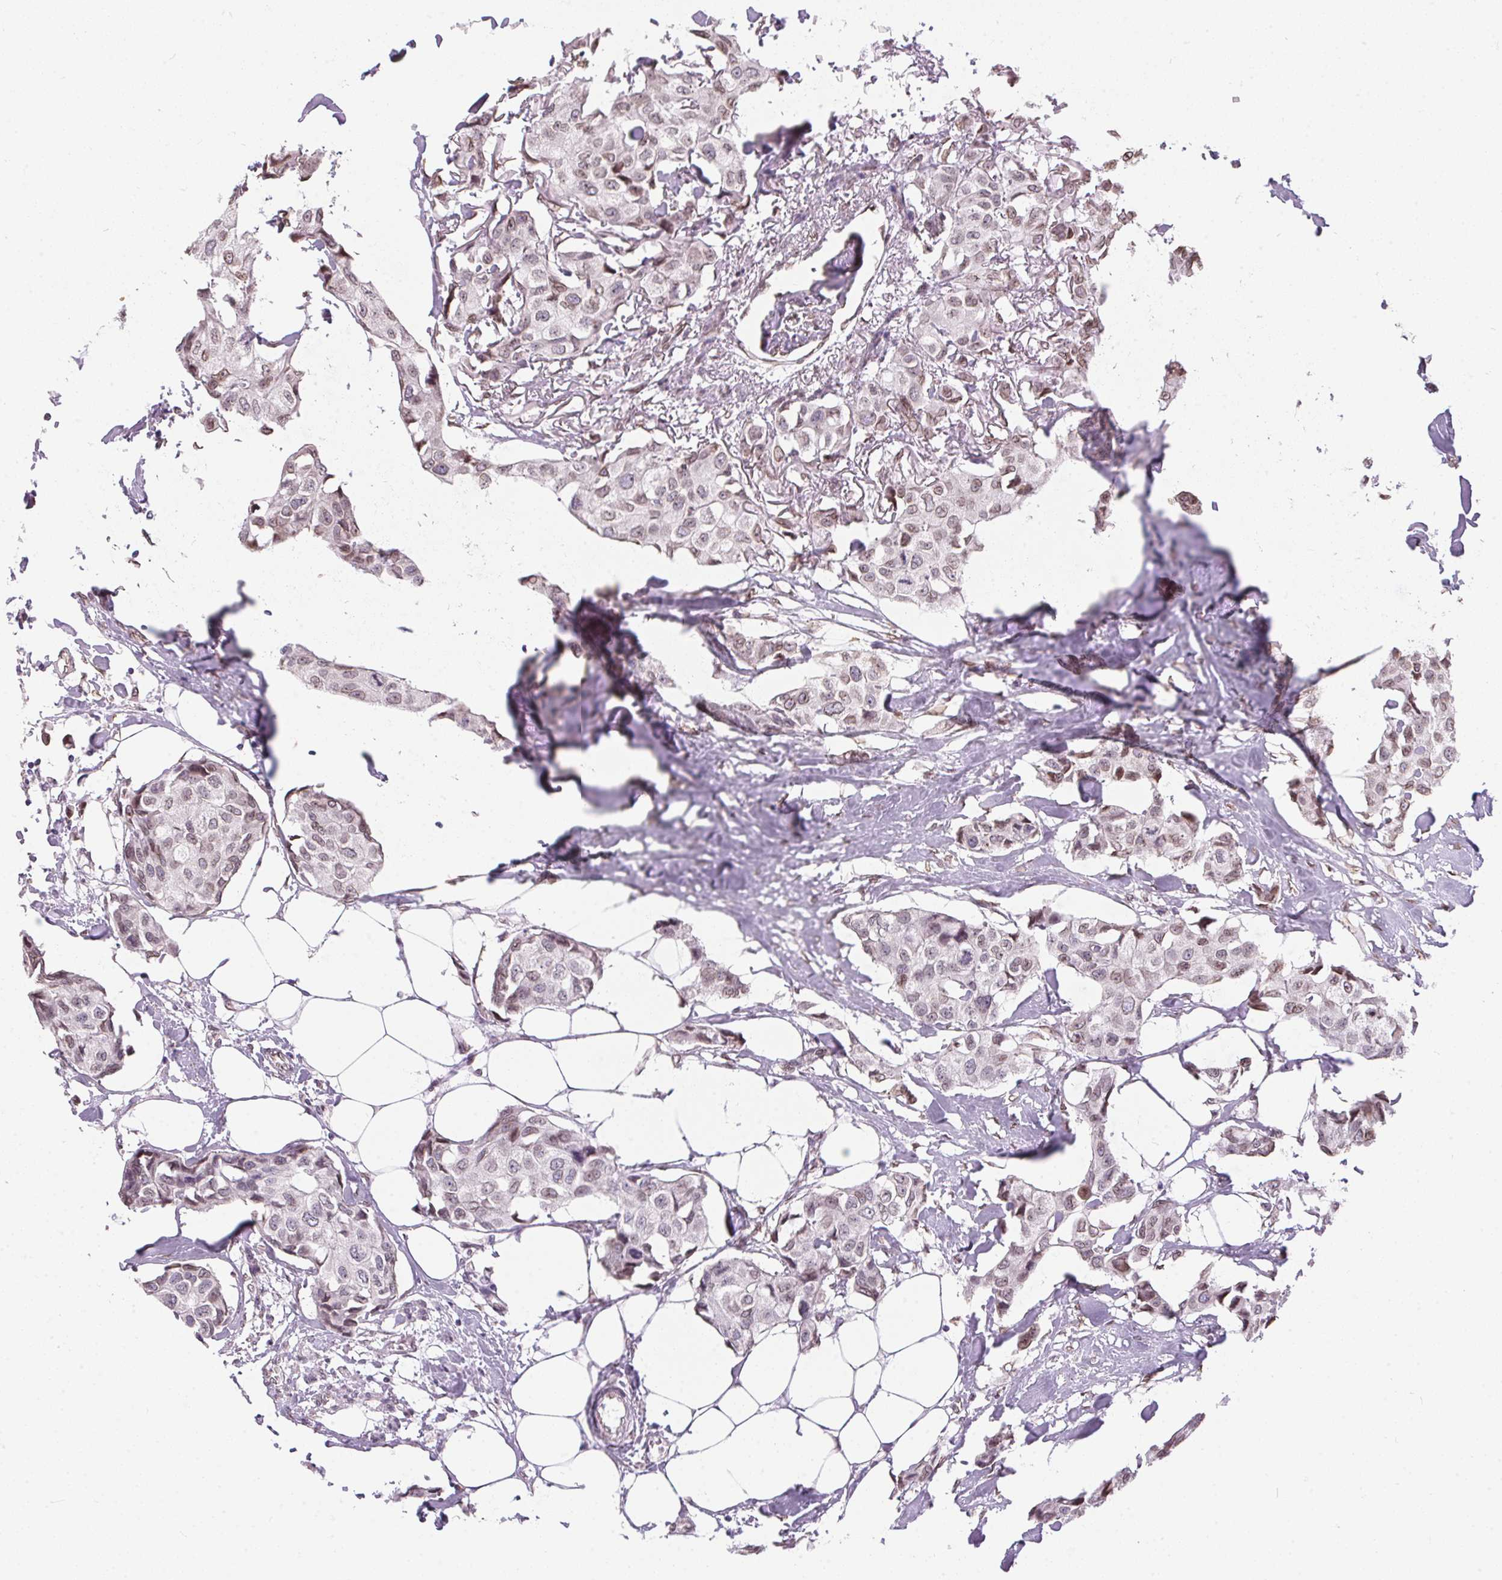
{"staining": {"intensity": "weak", "quantity": ">75%", "location": "nuclear"}, "tissue": "breast cancer", "cell_type": "Tumor cells", "image_type": "cancer", "snomed": [{"axis": "morphology", "description": "Duct carcinoma"}, {"axis": "topography", "description": "Breast"}], "caption": "Human breast cancer stained with a protein marker displays weak staining in tumor cells.", "gene": "TMEM175", "patient": {"sex": "female", "age": 80}}